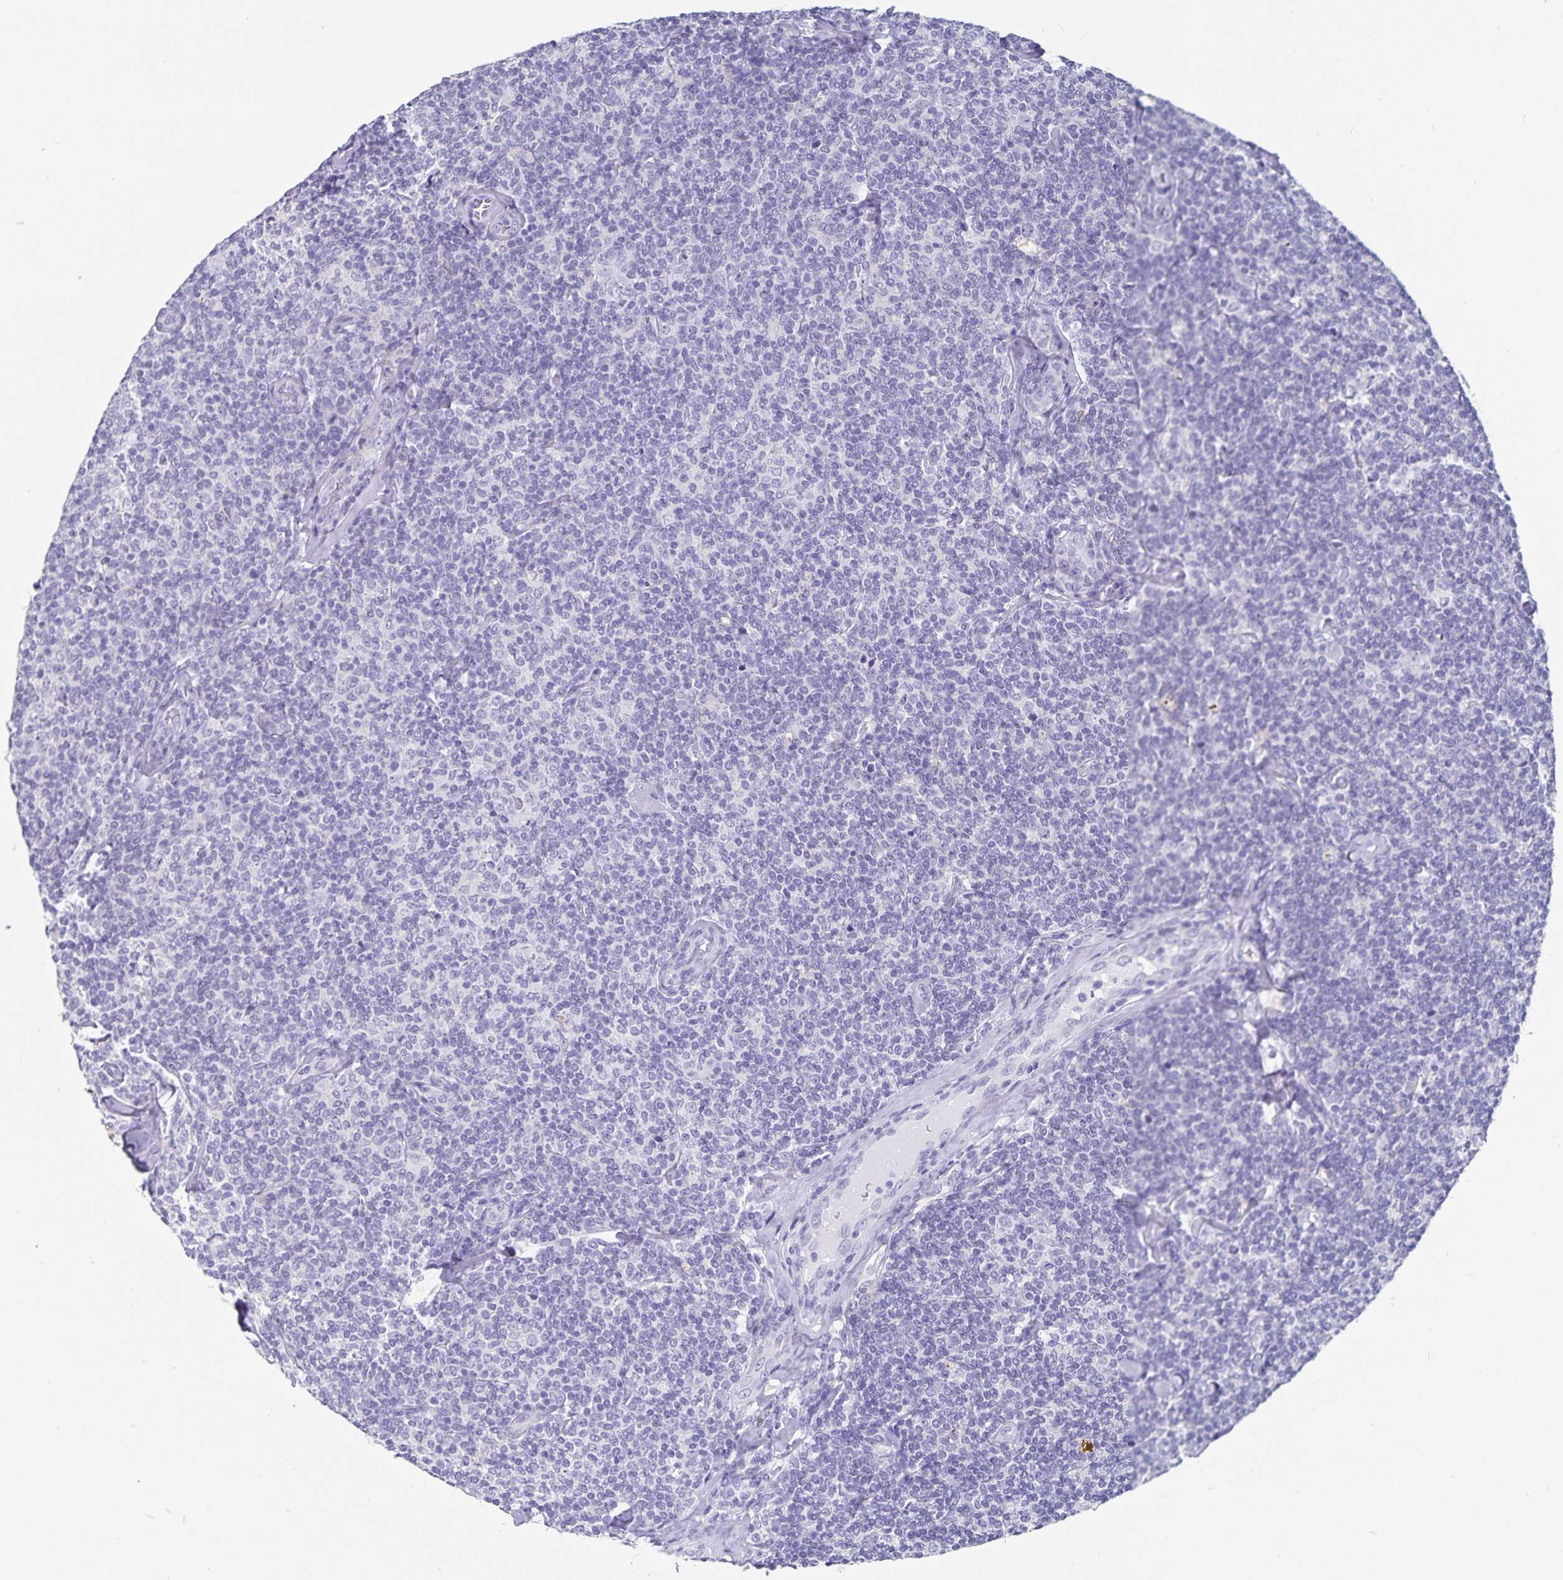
{"staining": {"intensity": "negative", "quantity": "none", "location": "none"}, "tissue": "lymphoma", "cell_type": "Tumor cells", "image_type": "cancer", "snomed": [{"axis": "morphology", "description": "Malignant lymphoma, non-Hodgkin's type, Low grade"}, {"axis": "topography", "description": "Lymph node"}], "caption": "Tumor cells are negative for protein expression in human lymphoma.", "gene": "PLAC1", "patient": {"sex": "female", "age": 56}}